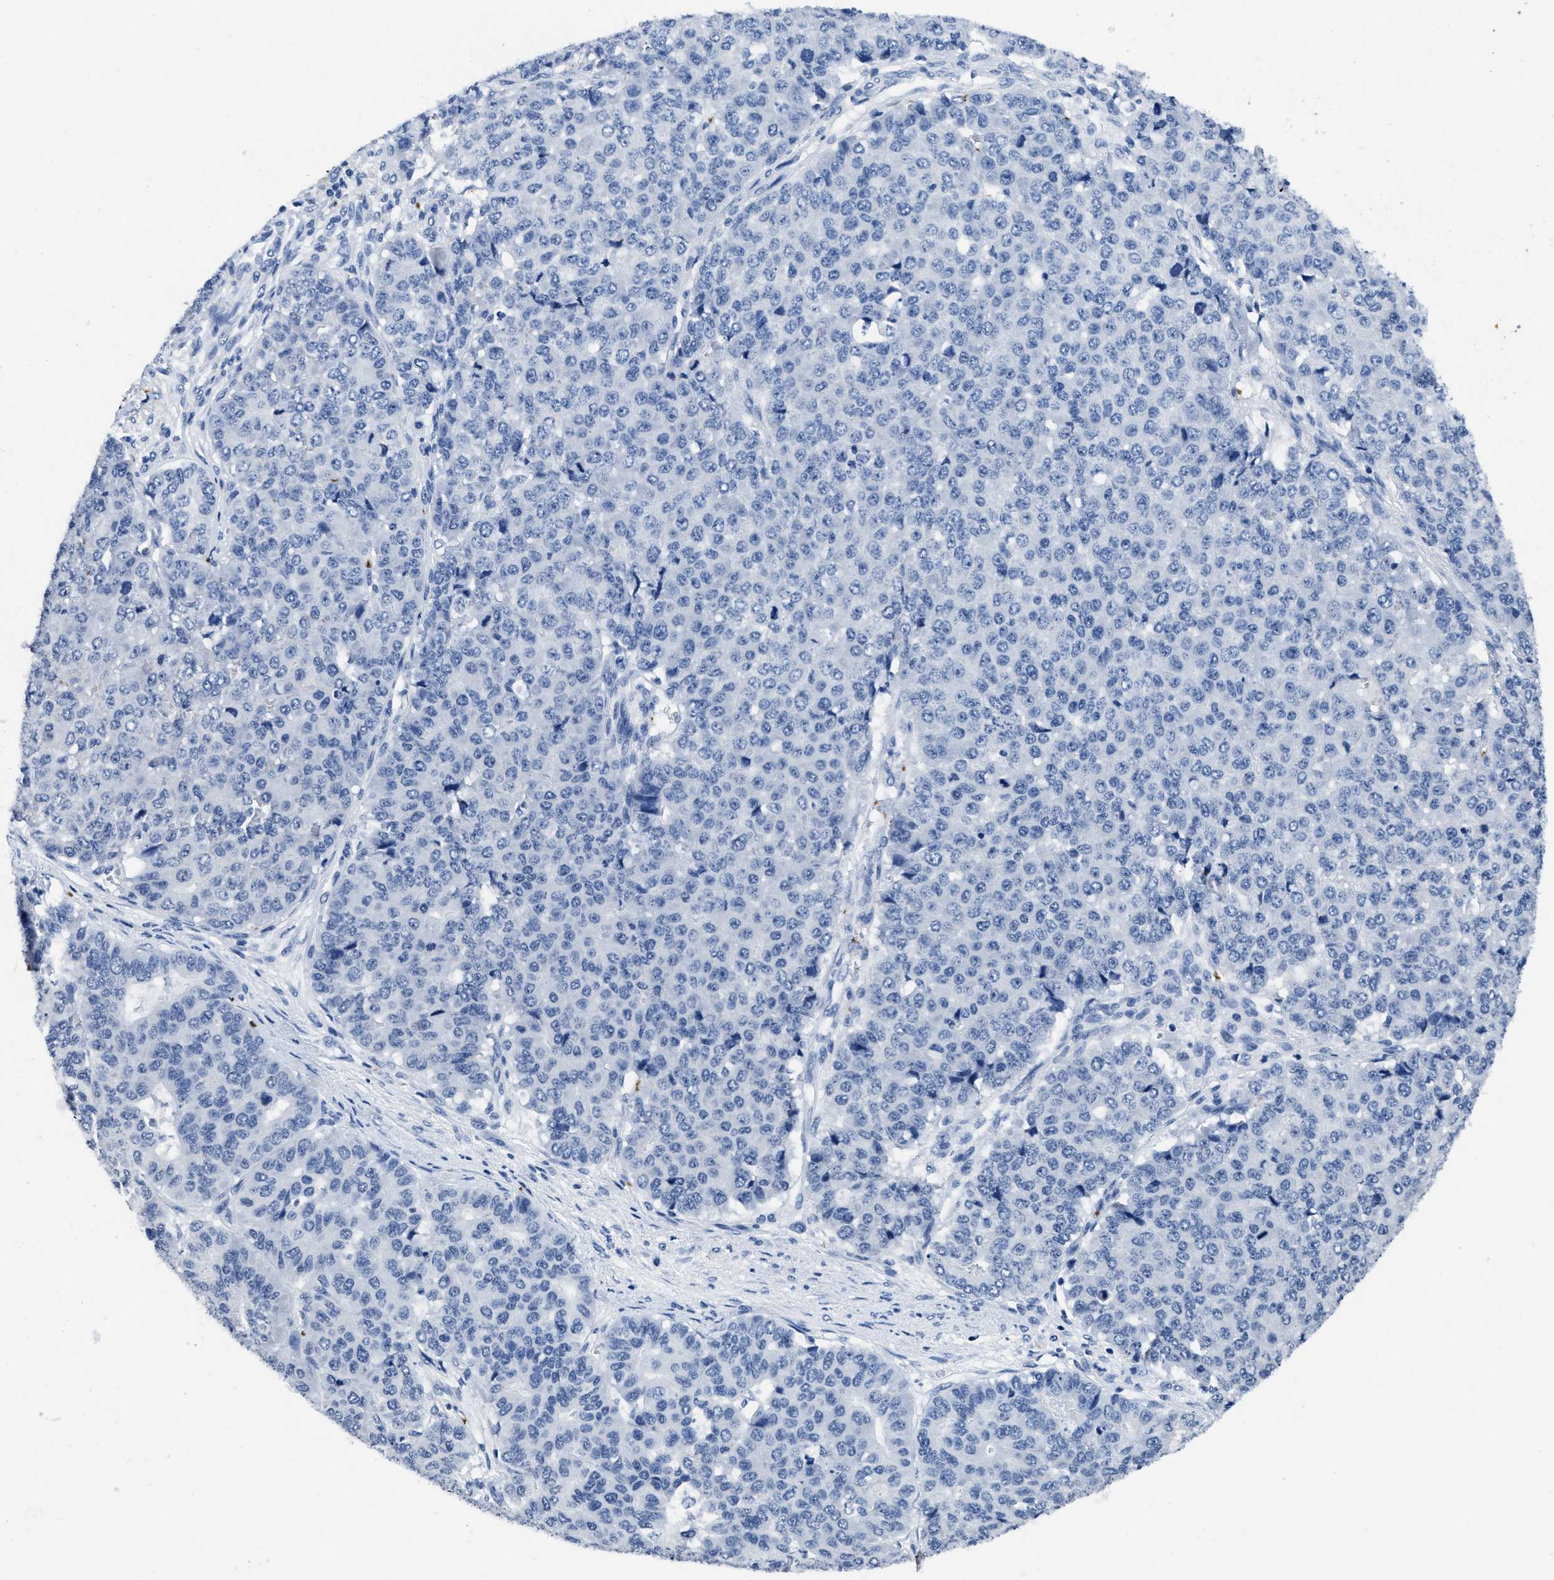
{"staining": {"intensity": "negative", "quantity": "none", "location": "none"}, "tissue": "pancreatic cancer", "cell_type": "Tumor cells", "image_type": "cancer", "snomed": [{"axis": "morphology", "description": "Adenocarcinoma, NOS"}, {"axis": "topography", "description": "Pancreas"}], "caption": "Immunohistochemistry micrograph of neoplastic tissue: pancreatic cancer (adenocarcinoma) stained with DAB (3,3'-diaminobenzidine) demonstrates no significant protein positivity in tumor cells.", "gene": "ITGA2B", "patient": {"sex": "male", "age": 50}}